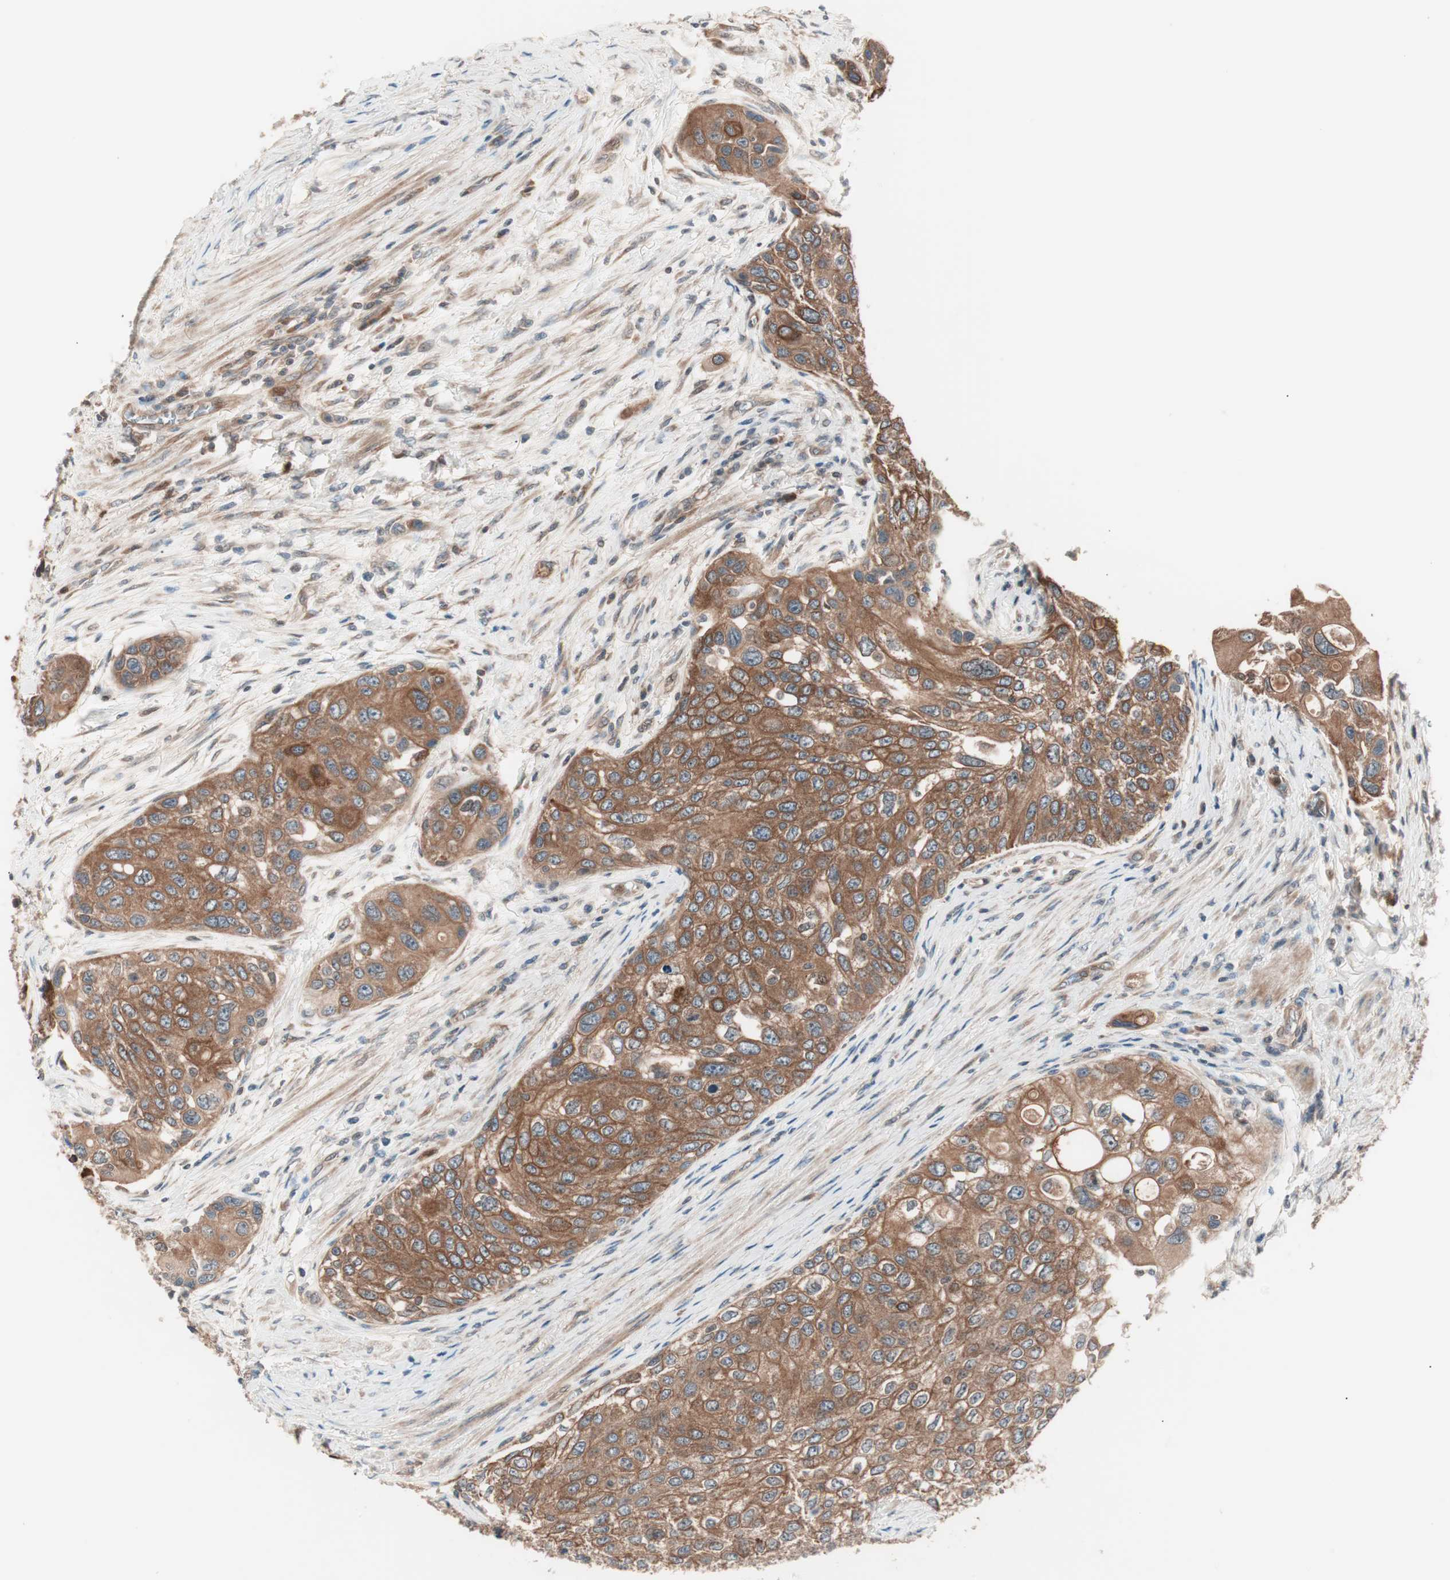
{"staining": {"intensity": "strong", "quantity": ">75%", "location": "cytoplasmic/membranous"}, "tissue": "urothelial cancer", "cell_type": "Tumor cells", "image_type": "cancer", "snomed": [{"axis": "morphology", "description": "Urothelial carcinoma, High grade"}, {"axis": "topography", "description": "Urinary bladder"}], "caption": "Brown immunohistochemical staining in human urothelial cancer demonstrates strong cytoplasmic/membranous positivity in approximately >75% of tumor cells. (IHC, brightfield microscopy, high magnification).", "gene": "TSG101", "patient": {"sex": "female", "age": 56}}